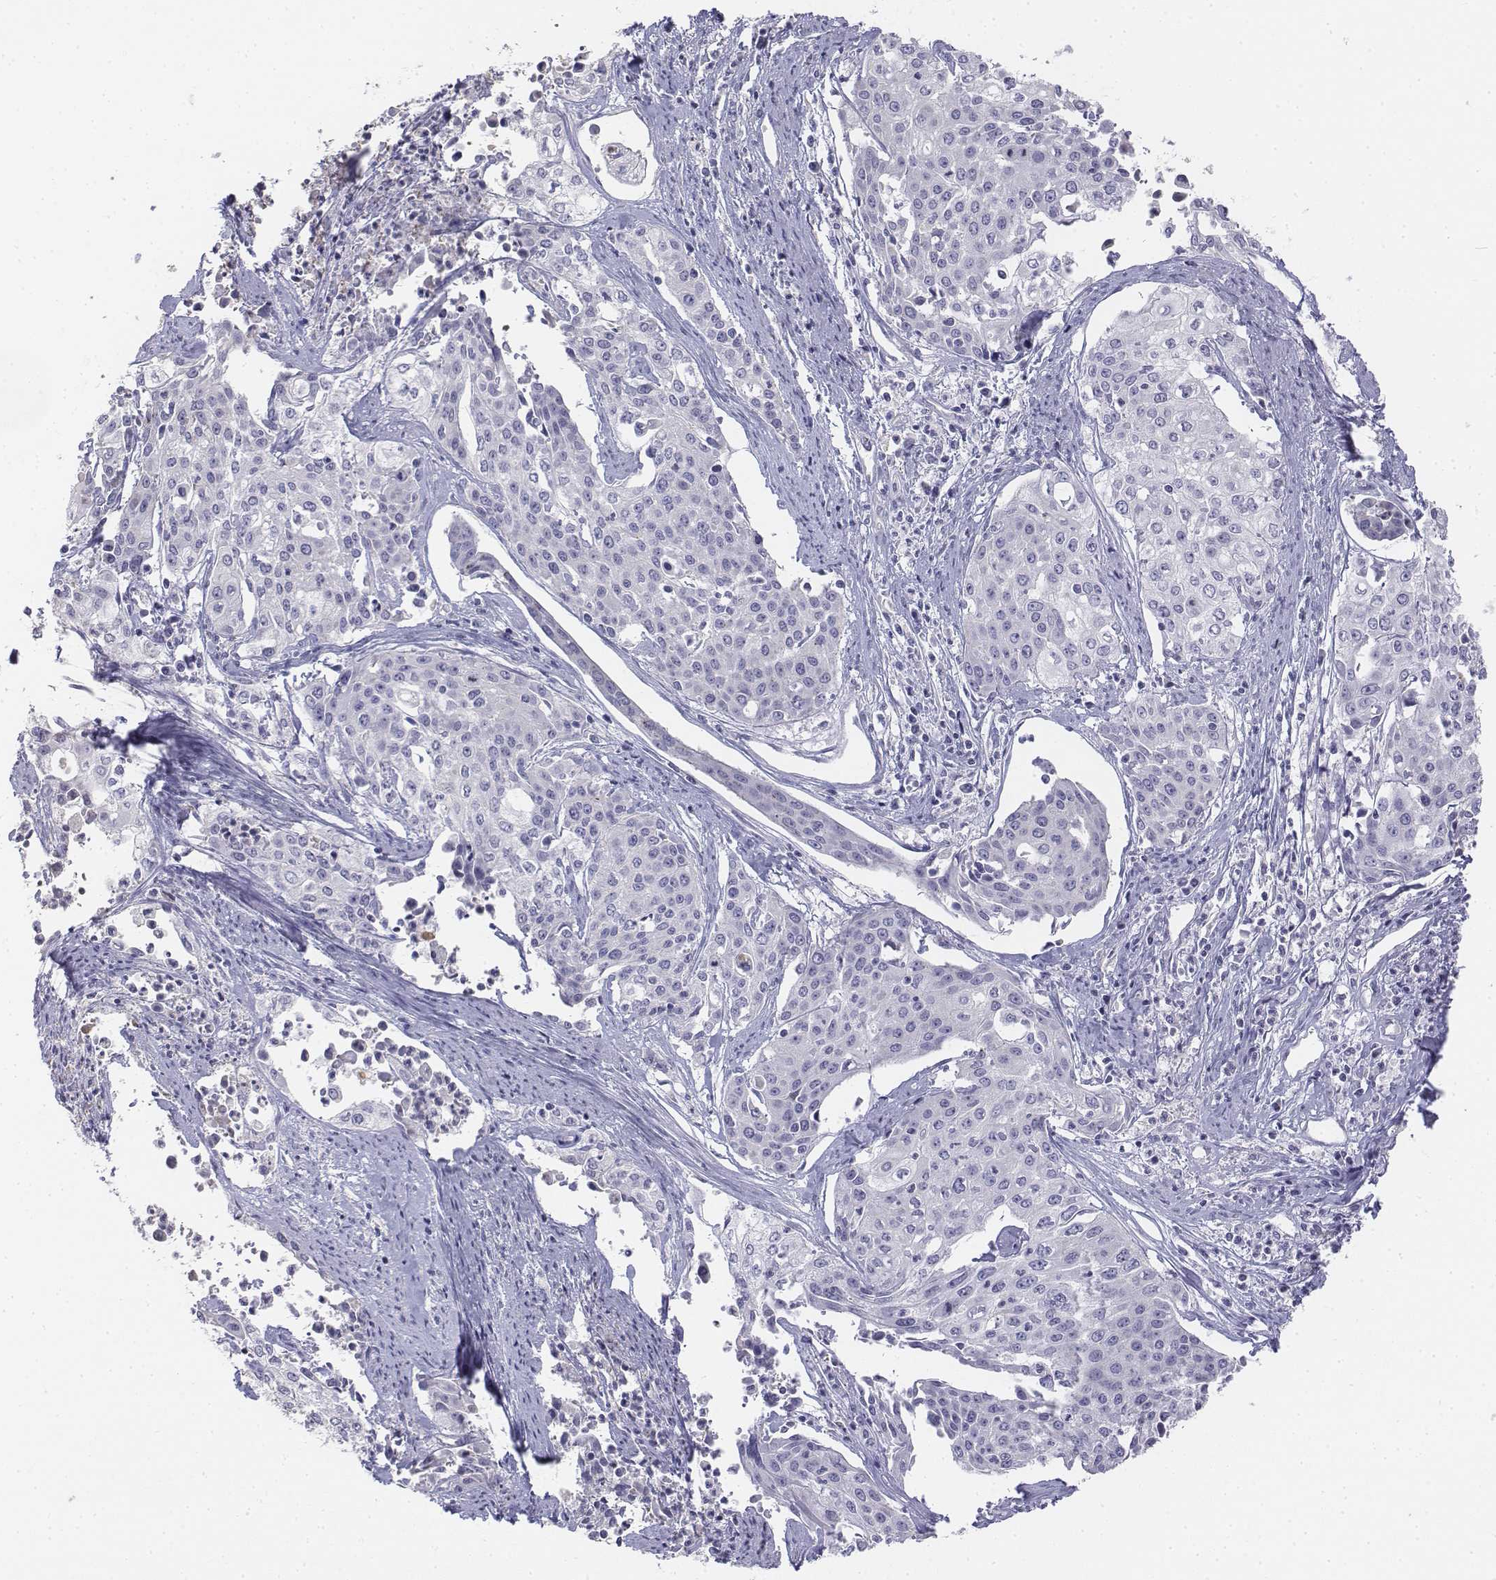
{"staining": {"intensity": "negative", "quantity": "none", "location": "none"}, "tissue": "cervical cancer", "cell_type": "Tumor cells", "image_type": "cancer", "snomed": [{"axis": "morphology", "description": "Squamous cell carcinoma, NOS"}, {"axis": "topography", "description": "Cervix"}], "caption": "There is no significant positivity in tumor cells of squamous cell carcinoma (cervical).", "gene": "LGSN", "patient": {"sex": "female", "age": 39}}